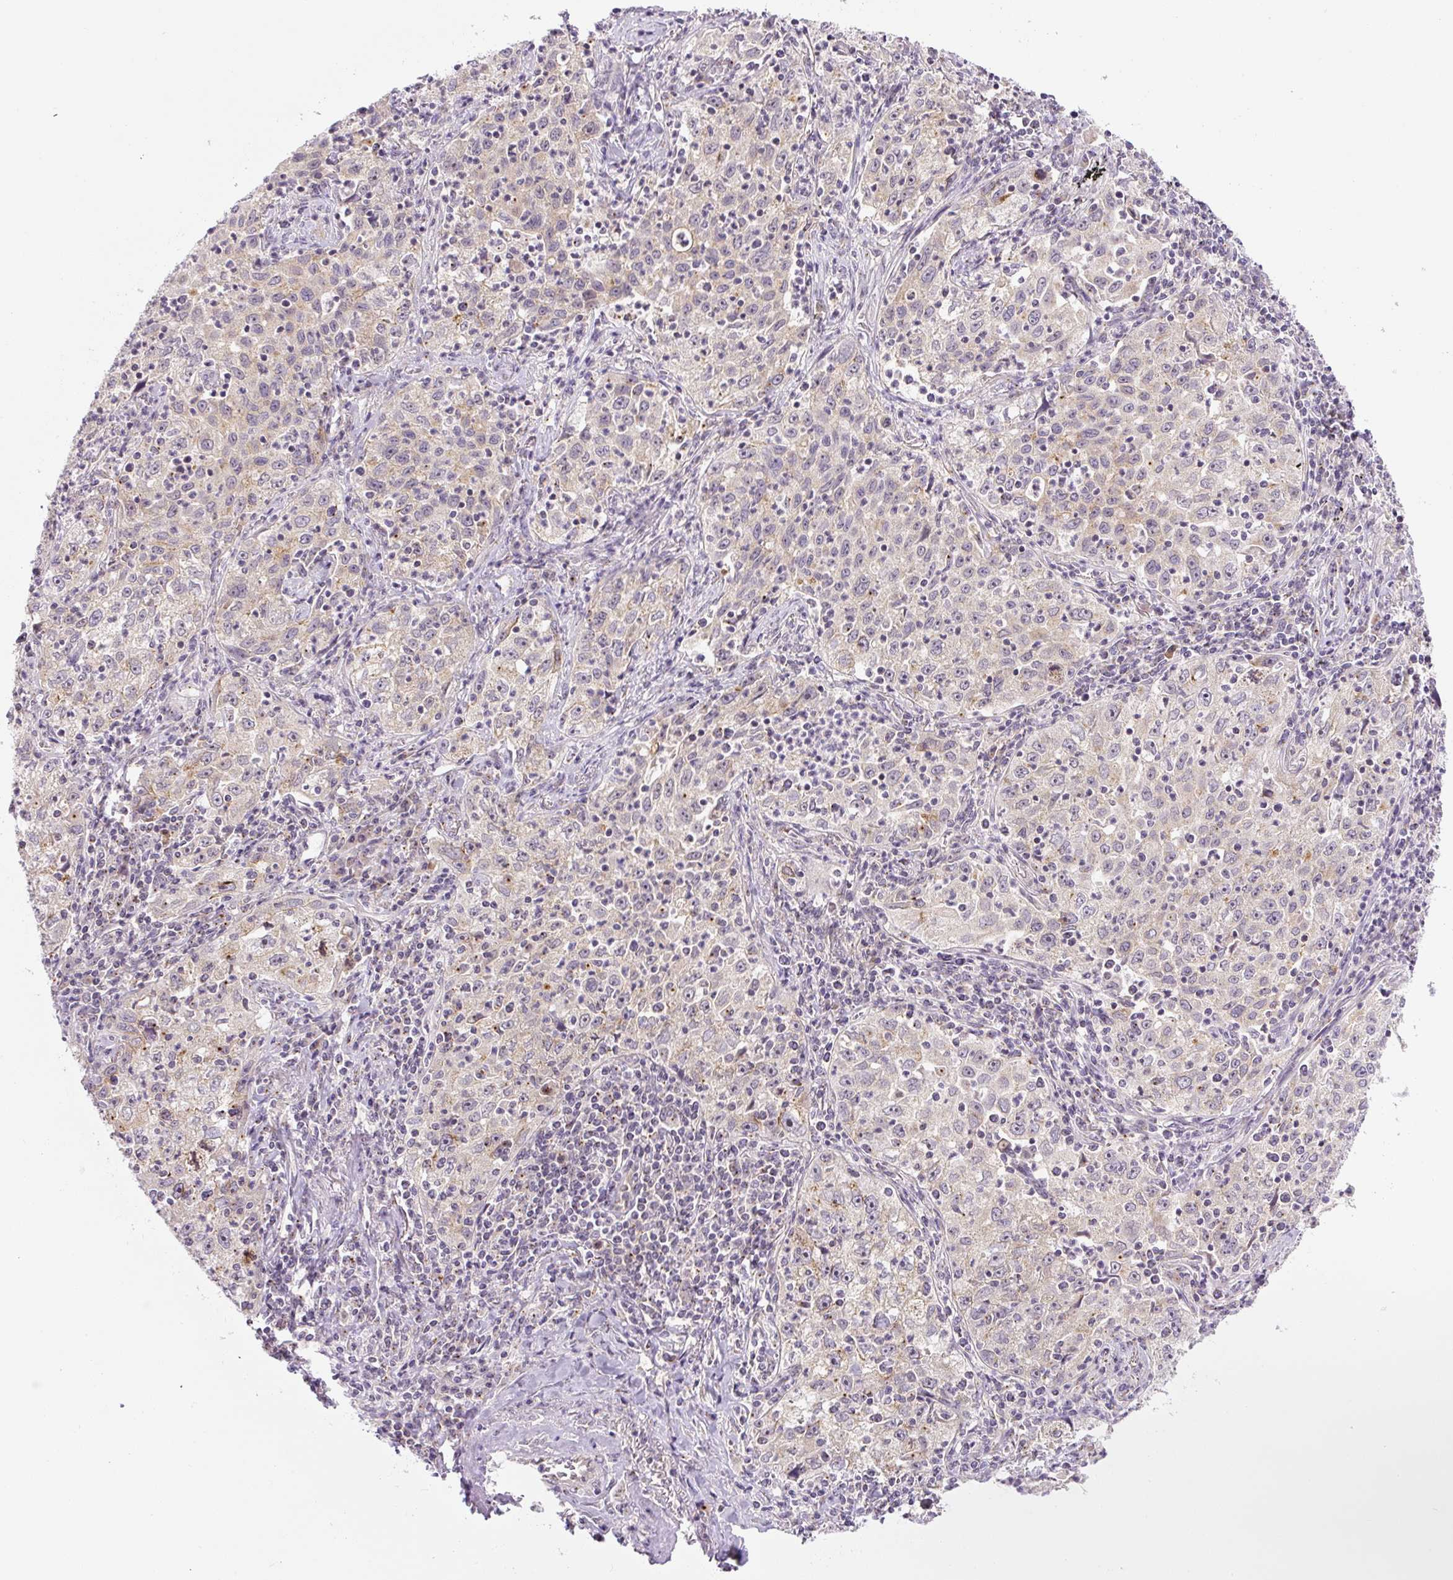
{"staining": {"intensity": "weak", "quantity": "25%-75%", "location": "cytoplasmic/membranous"}, "tissue": "lung cancer", "cell_type": "Tumor cells", "image_type": "cancer", "snomed": [{"axis": "morphology", "description": "Squamous cell carcinoma, NOS"}, {"axis": "topography", "description": "Lung"}], "caption": "A micrograph of human squamous cell carcinoma (lung) stained for a protein demonstrates weak cytoplasmic/membranous brown staining in tumor cells. (Brightfield microscopy of DAB IHC at high magnification).", "gene": "PCM1", "patient": {"sex": "male", "age": 71}}